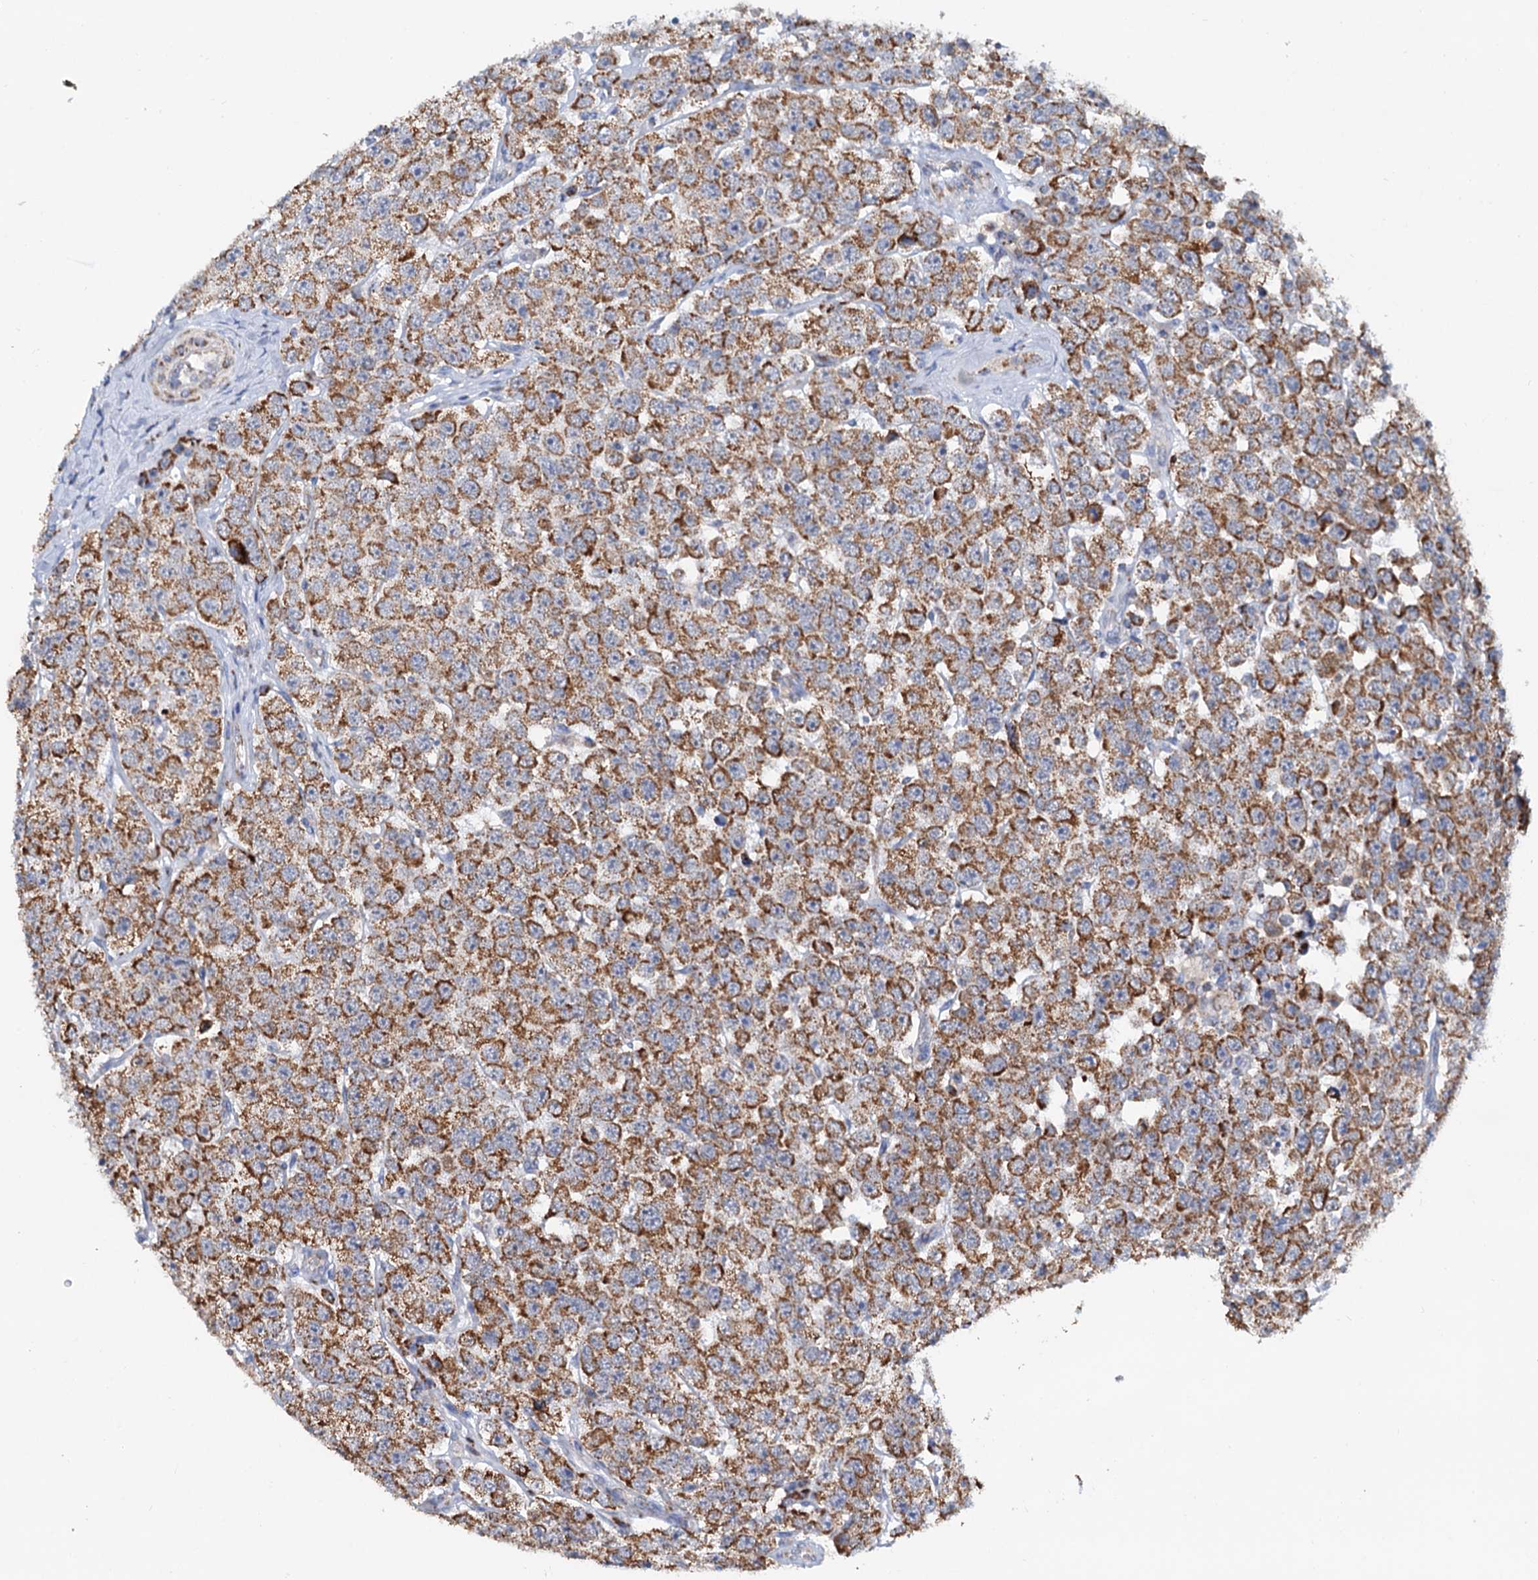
{"staining": {"intensity": "moderate", "quantity": ">75%", "location": "cytoplasmic/membranous"}, "tissue": "testis cancer", "cell_type": "Tumor cells", "image_type": "cancer", "snomed": [{"axis": "morphology", "description": "Seminoma, NOS"}, {"axis": "topography", "description": "Testis"}], "caption": "Moderate cytoplasmic/membranous expression is identified in about >75% of tumor cells in seminoma (testis). (DAB (3,3'-diaminobenzidine) IHC, brown staining for protein, blue staining for nuclei).", "gene": "C2CD3", "patient": {"sex": "male", "age": 28}}